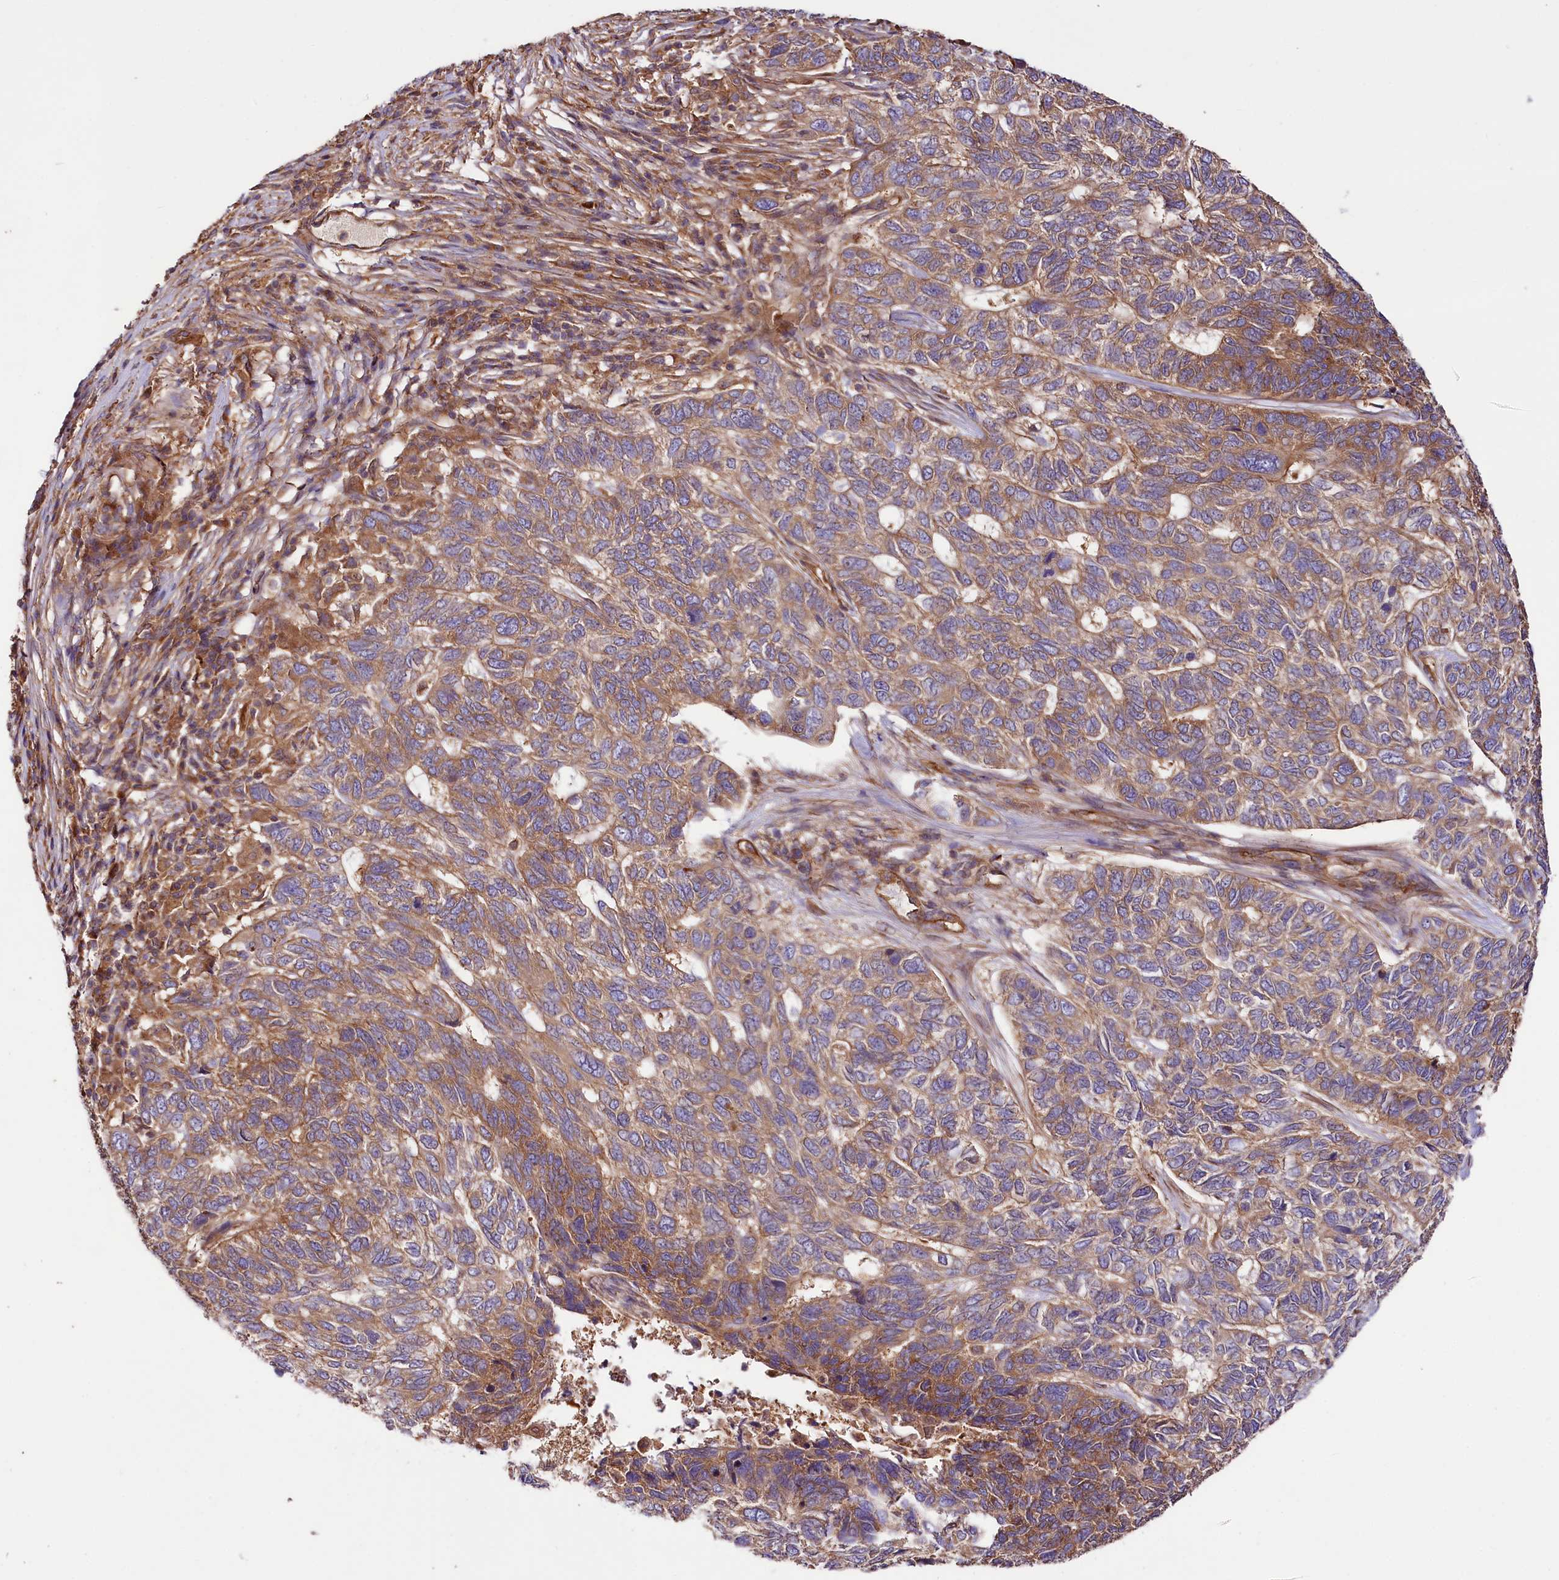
{"staining": {"intensity": "moderate", "quantity": "25%-75%", "location": "cytoplasmic/membranous"}, "tissue": "skin cancer", "cell_type": "Tumor cells", "image_type": "cancer", "snomed": [{"axis": "morphology", "description": "Basal cell carcinoma"}, {"axis": "topography", "description": "Skin"}], "caption": "Tumor cells display medium levels of moderate cytoplasmic/membranous positivity in about 25%-75% of cells in basal cell carcinoma (skin). Using DAB (brown) and hematoxylin (blue) stains, captured at high magnification using brightfield microscopy.", "gene": "CEP295", "patient": {"sex": "female", "age": 65}}